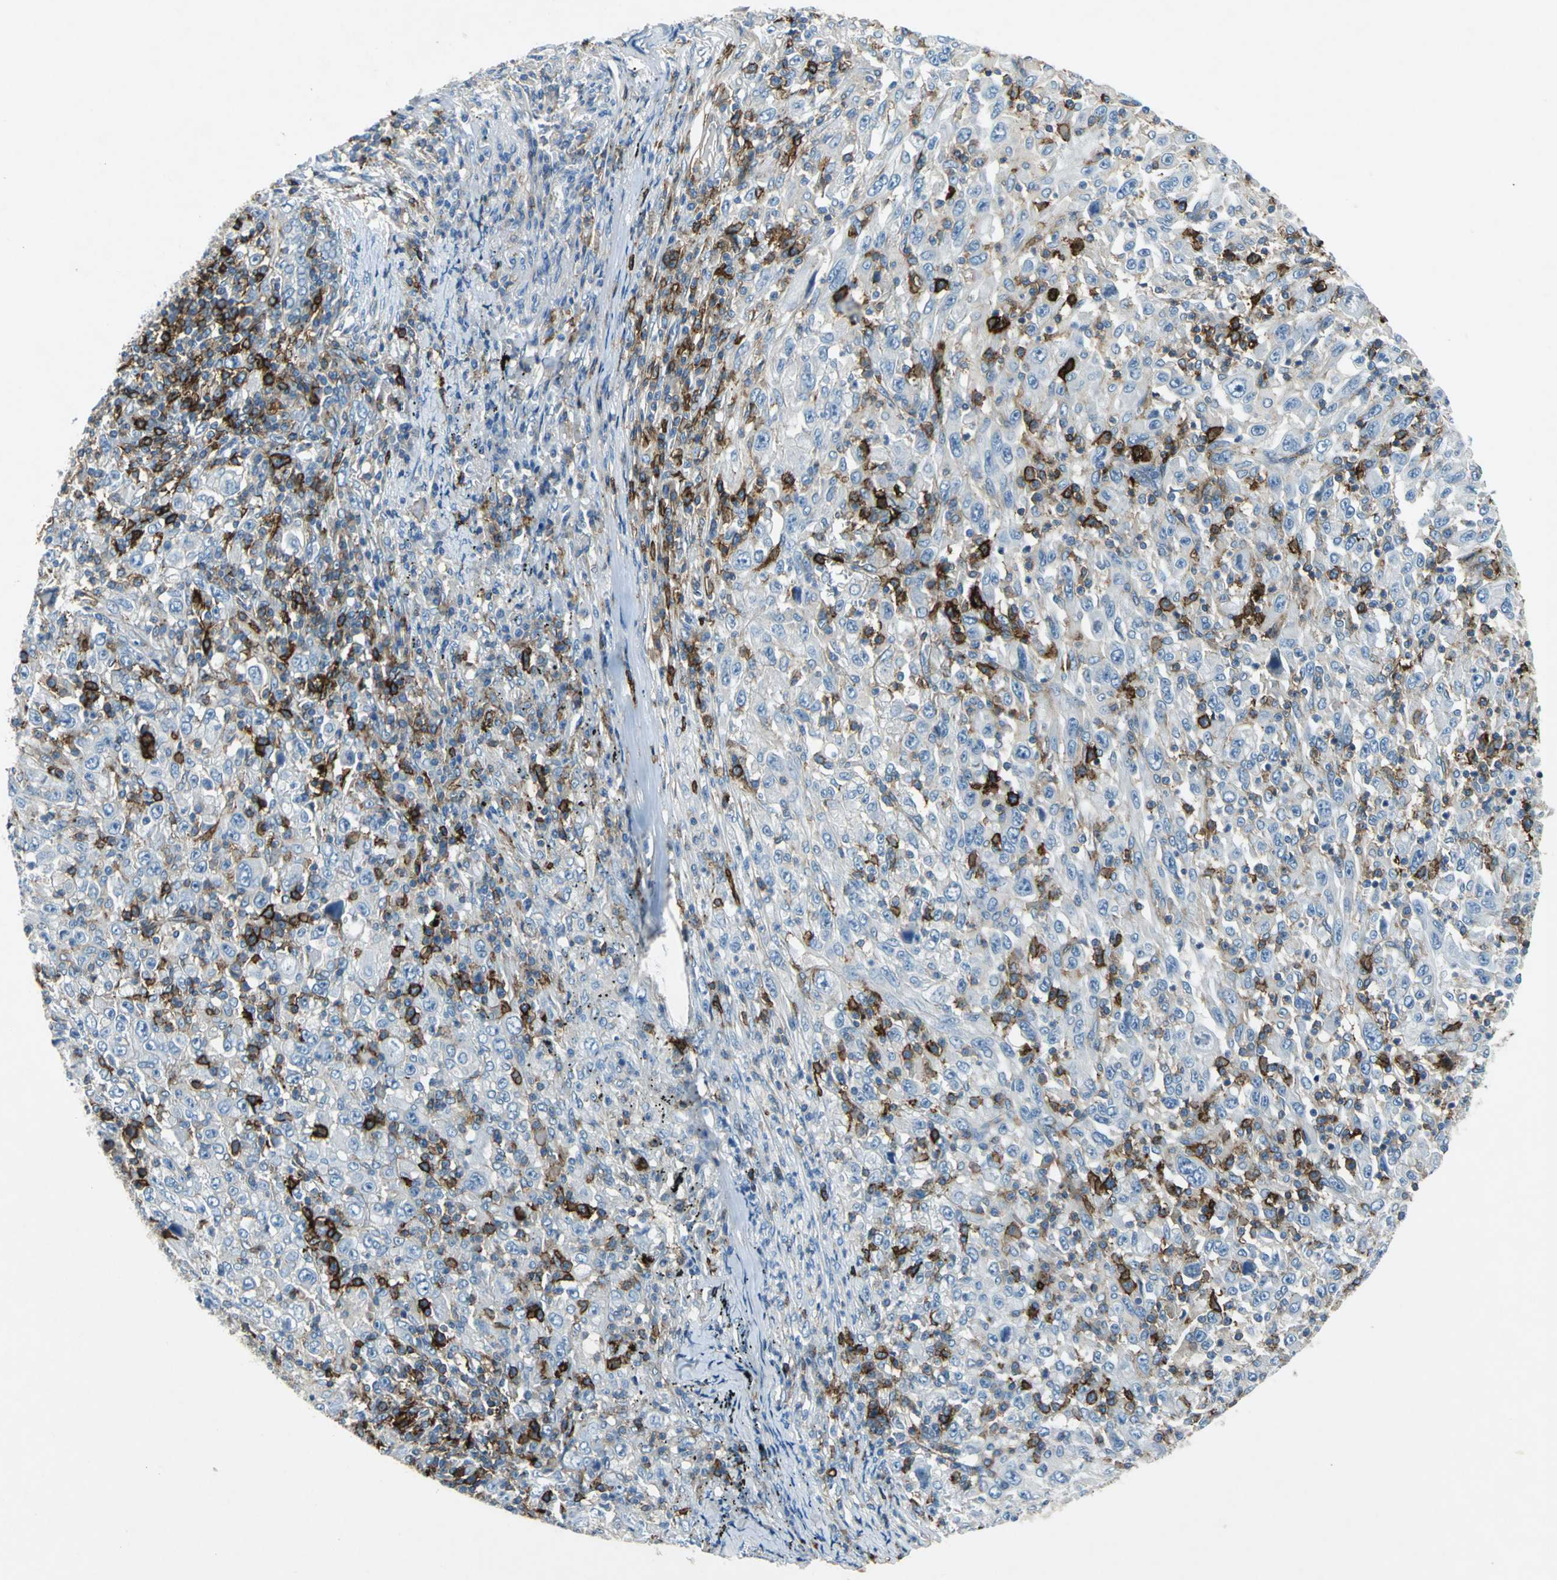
{"staining": {"intensity": "negative", "quantity": "none", "location": "none"}, "tissue": "melanoma", "cell_type": "Tumor cells", "image_type": "cancer", "snomed": [{"axis": "morphology", "description": "Malignant melanoma, Metastatic site"}, {"axis": "topography", "description": "Skin"}], "caption": "Malignant melanoma (metastatic site) stained for a protein using immunohistochemistry (IHC) reveals no expression tumor cells.", "gene": "RPS13", "patient": {"sex": "female", "age": 56}}